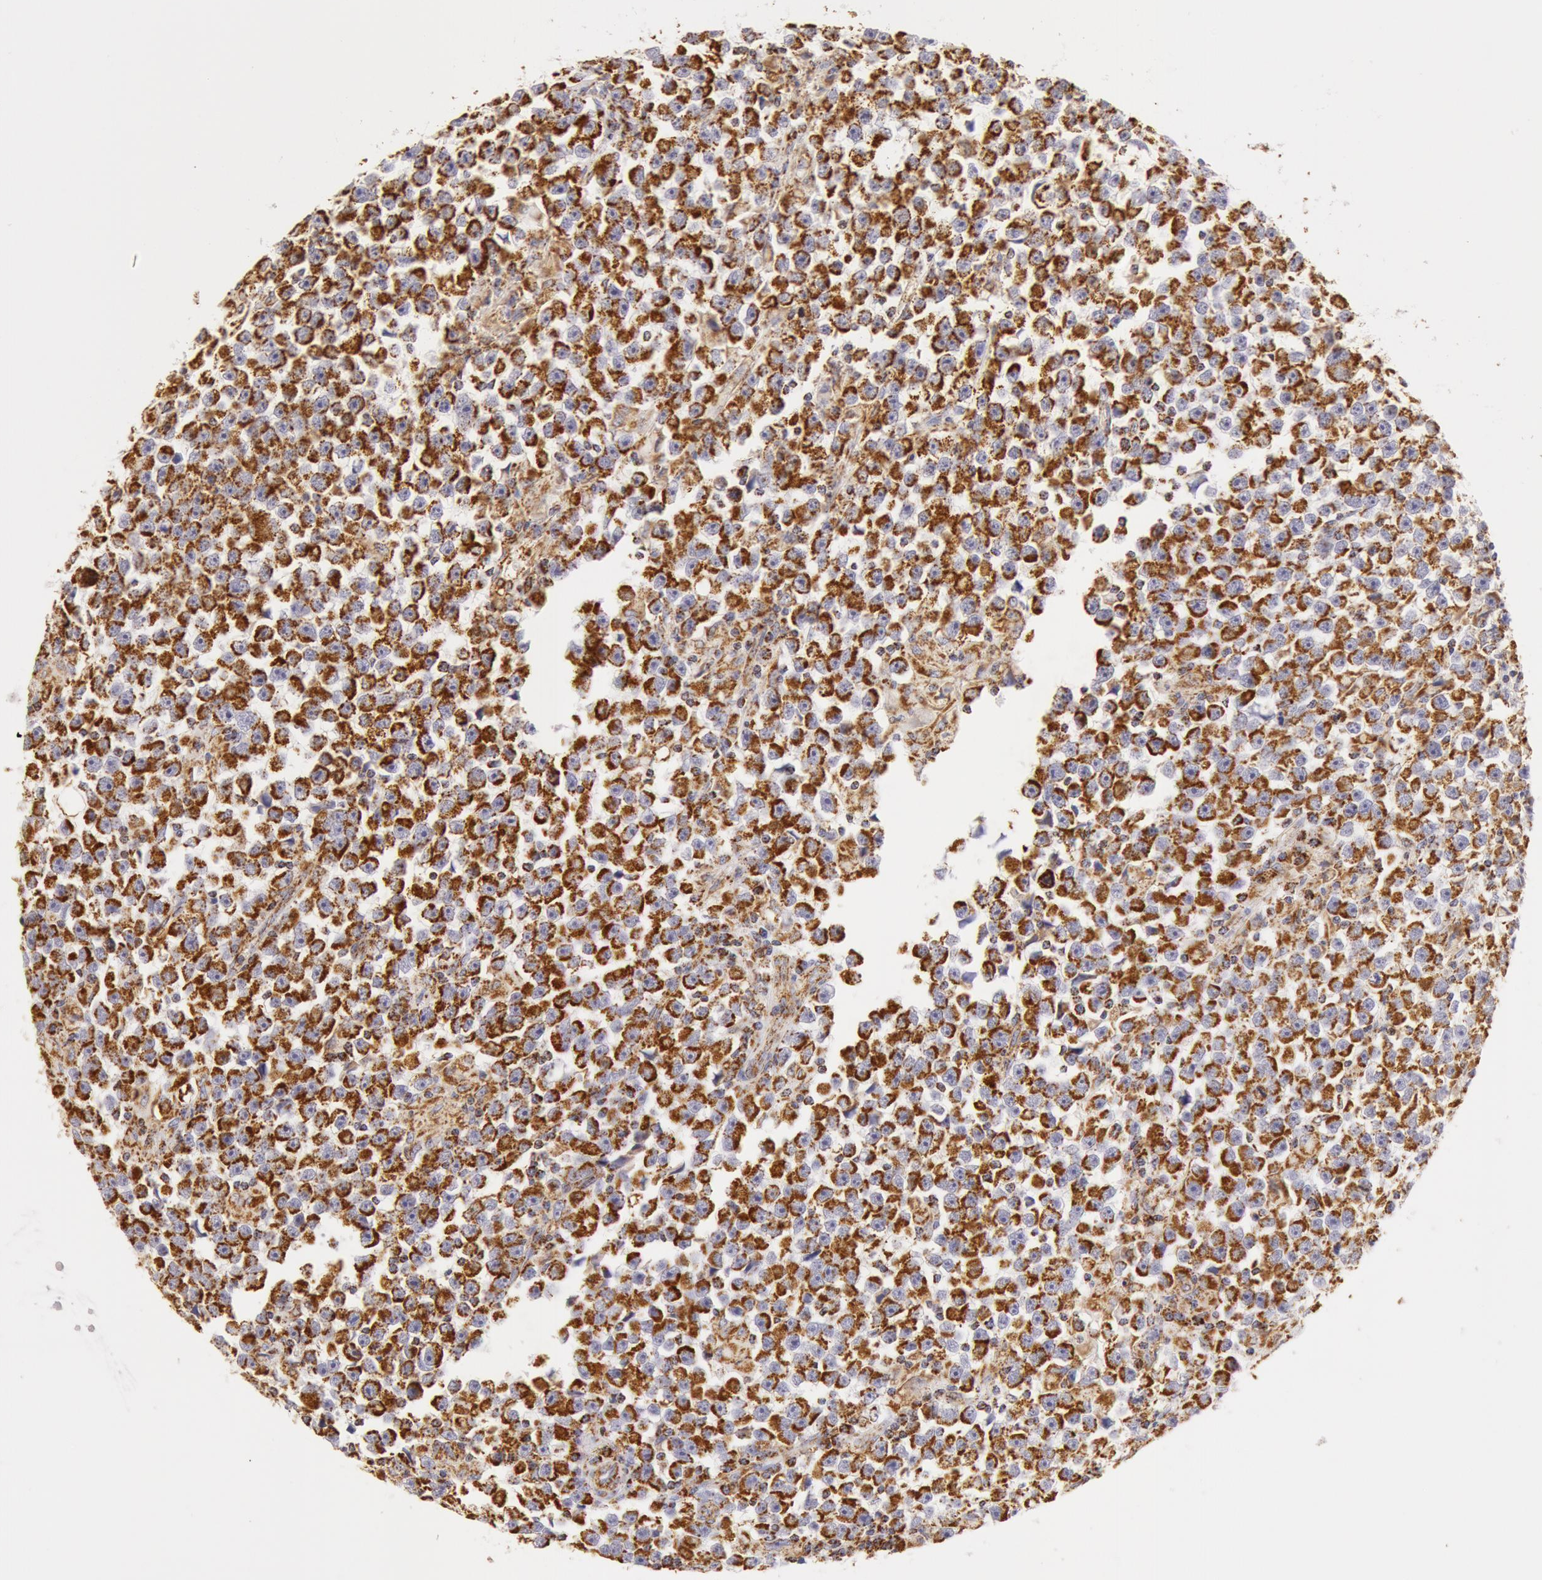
{"staining": {"intensity": "strong", "quantity": ">75%", "location": "cytoplasmic/membranous"}, "tissue": "testis cancer", "cell_type": "Tumor cells", "image_type": "cancer", "snomed": [{"axis": "morphology", "description": "Seminoma, NOS"}, {"axis": "topography", "description": "Testis"}], "caption": "This photomicrograph demonstrates IHC staining of human testis cancer (seminoma), with high strong cytoplasmic/membranous positivity in approximately >75% of tumor cells.", "gene": "ATP5F1B", "patient": {"sex": "male", "age": 33}}